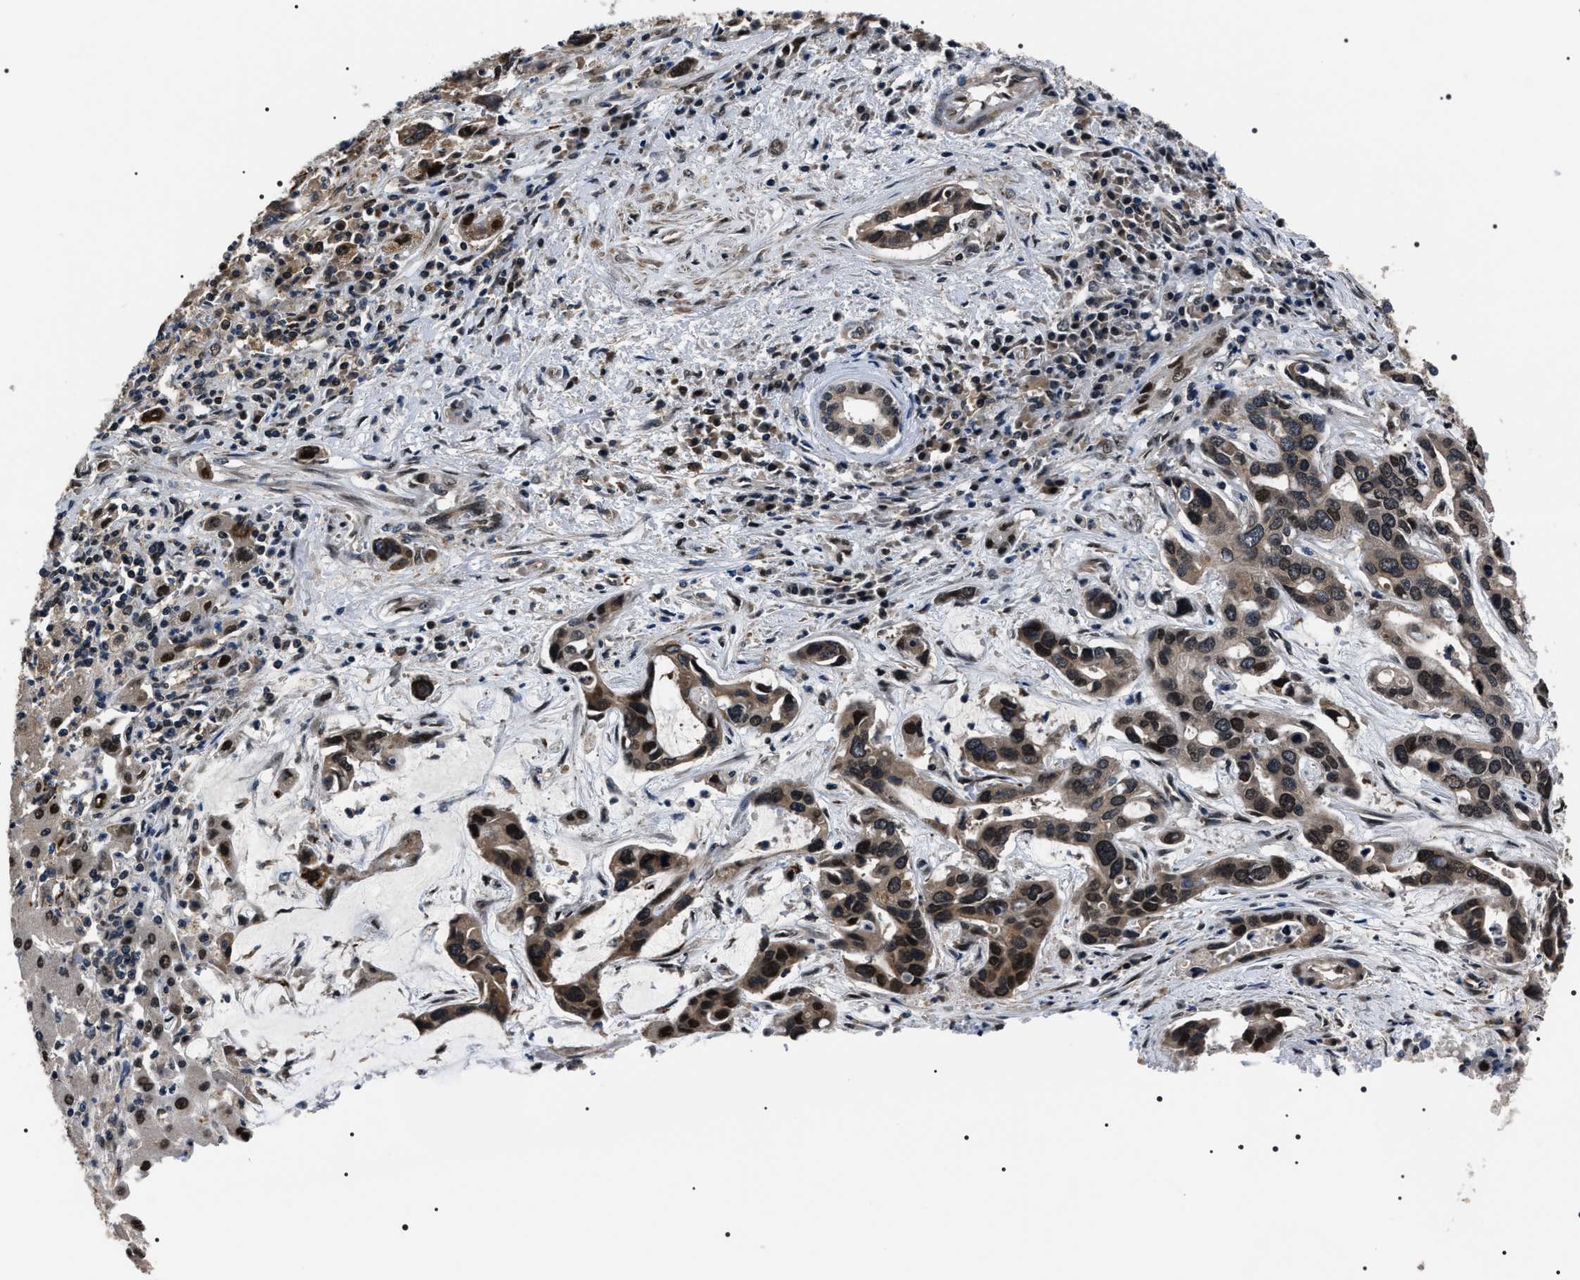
{"staining": {"intensity": "moderate", "quantity": ">75%", "location": "cytoplasmic/membranous,nuclear"}, "tissue": "liver cancer", "cell_type": "Tumor cells", "image_type": "cancer", "snomed": [{"axis": "morphology", "description": "Cholangiocarcinoma"}, {"axis": "topography", "description": "Liver"}], "caption": "DAB (3,3'-diaminobenzidine) immunohistochemical staining of human cholangiocarcinoma (liver) reveals moderate cytoplasmic/membranous and nuclear protein staining in about >75% of tumor cells.", "gene": "SIPA1", "patient": {"sex": "female", "age": 65}}